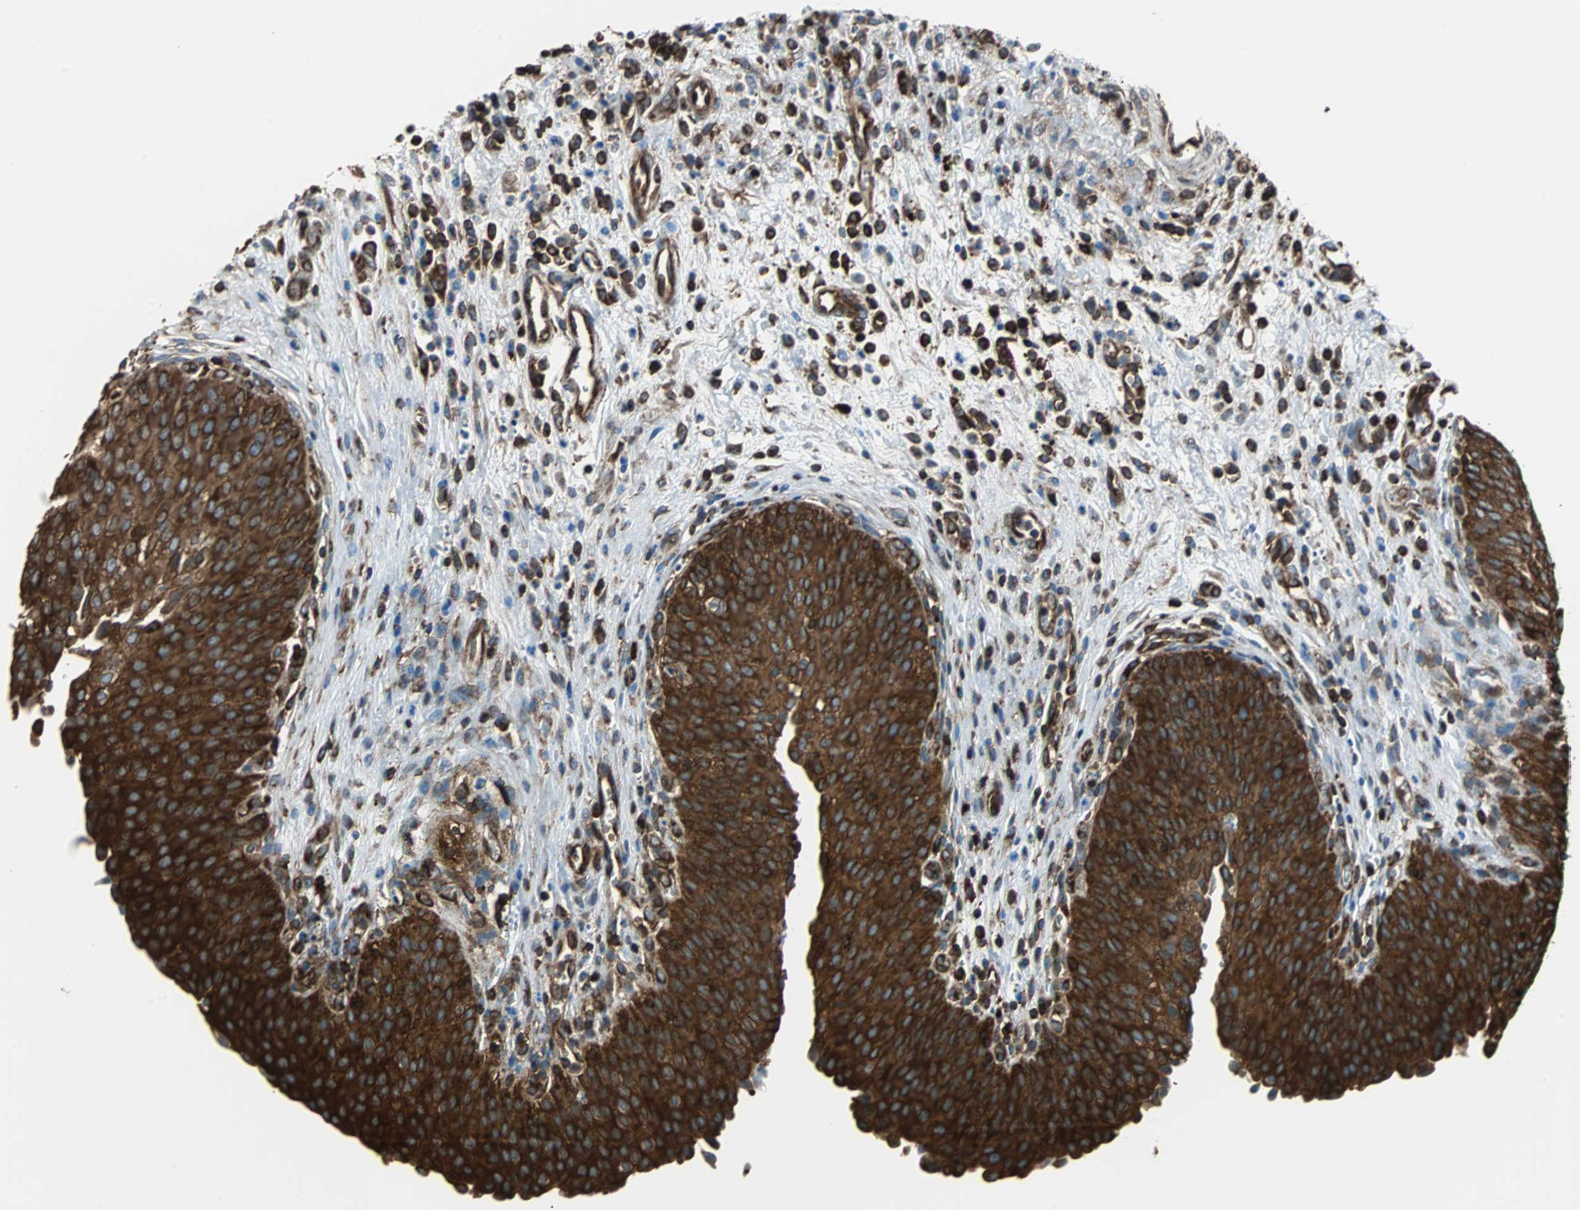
{"staining": {"intensity": "strong", "quantity": ">75%", "location": "cytoplasmic/membranous"}, "tissue": "urinary bladder", "cell_type": "Urothelial cells", "image_type": "normal", "snomed": [{"axis": "morphology", "description": "Normal tissue, NOS"}, {"axis": "morphology", "description": "Dysplasia, NOS"}, {"axis": "topography", "description": "Urinary bladder"}], "caption": "Immunohistochemistry (IHC) (DAB) staining of normal human urinary bladder reveals strong cytoplasmic/membranous protein expression in approximately >75% of urothelial cells. (DAB (3,3'-diaminobenzidine) = brown stain, brightfield microscopy at high magnification).", "gene": "RELA", "patient": {"sex": "male", "age": 35}}